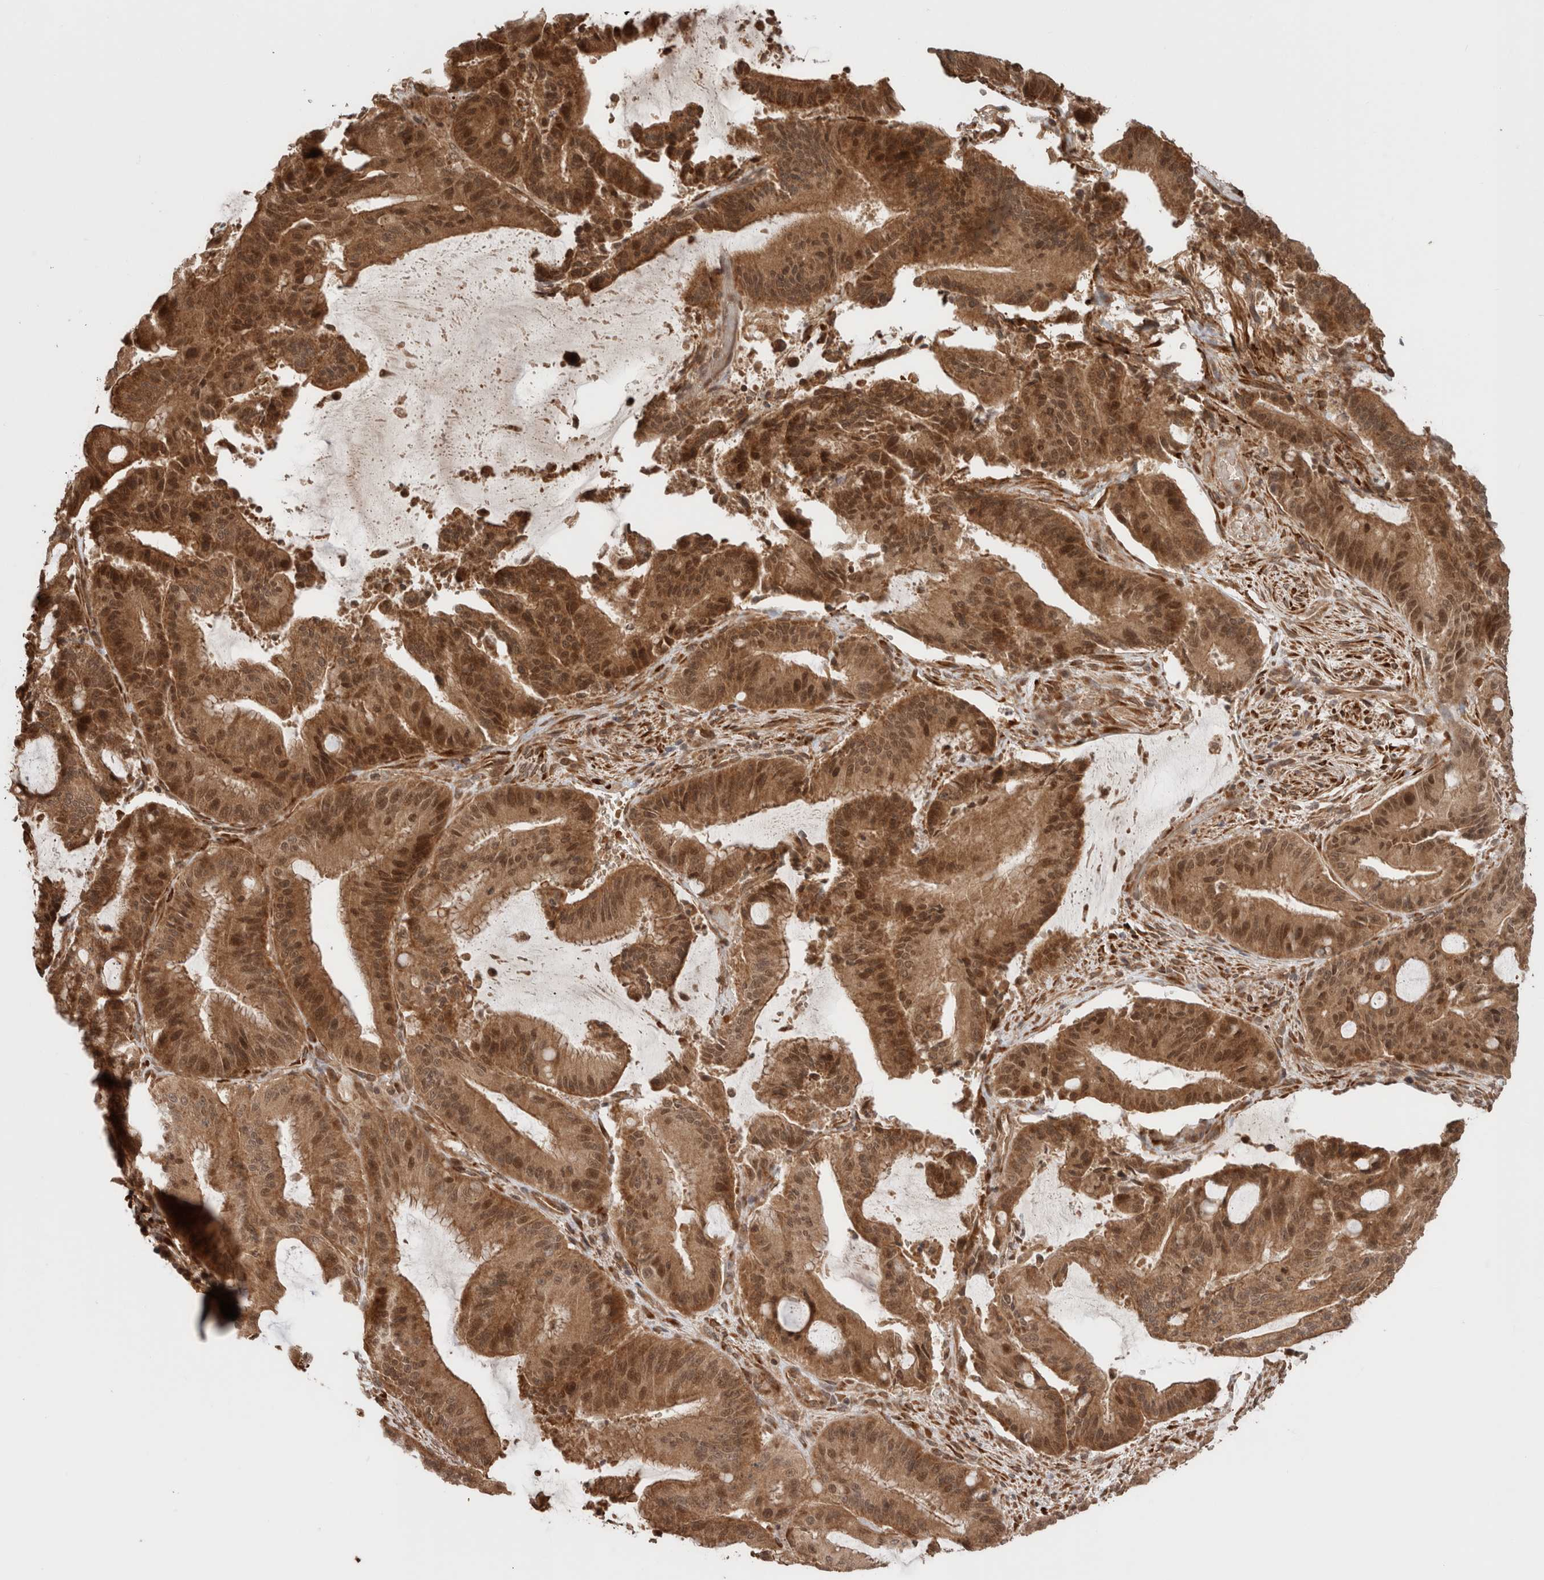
{"staining": {"intensity": "strong", "quantity": ">75%", "location": "cytoplasmic/membranous,nuclear"}, "tissue": "liver cancer", "cell_type": "Tumor cells", "image_type": "cancer", "snomed": [{"axis": "morphology", "description": "Normal tissue, NOS"}, {"axis": "morphology", "description": "Cholangiocarcinoma"}, {"axis": "topography", "description": "Liver"}, {"axis": "topography", "description": "Peripheral nerve tissue"}], "caption": "Protein staining of cholangiocarcinoma (liver) tissue shows strong cytoplasmic/membranous and nuclear staining in approximately >75% of tumor cells.", "gene": "ZNF649", "patient": {"sex": "female", "age": 73}}